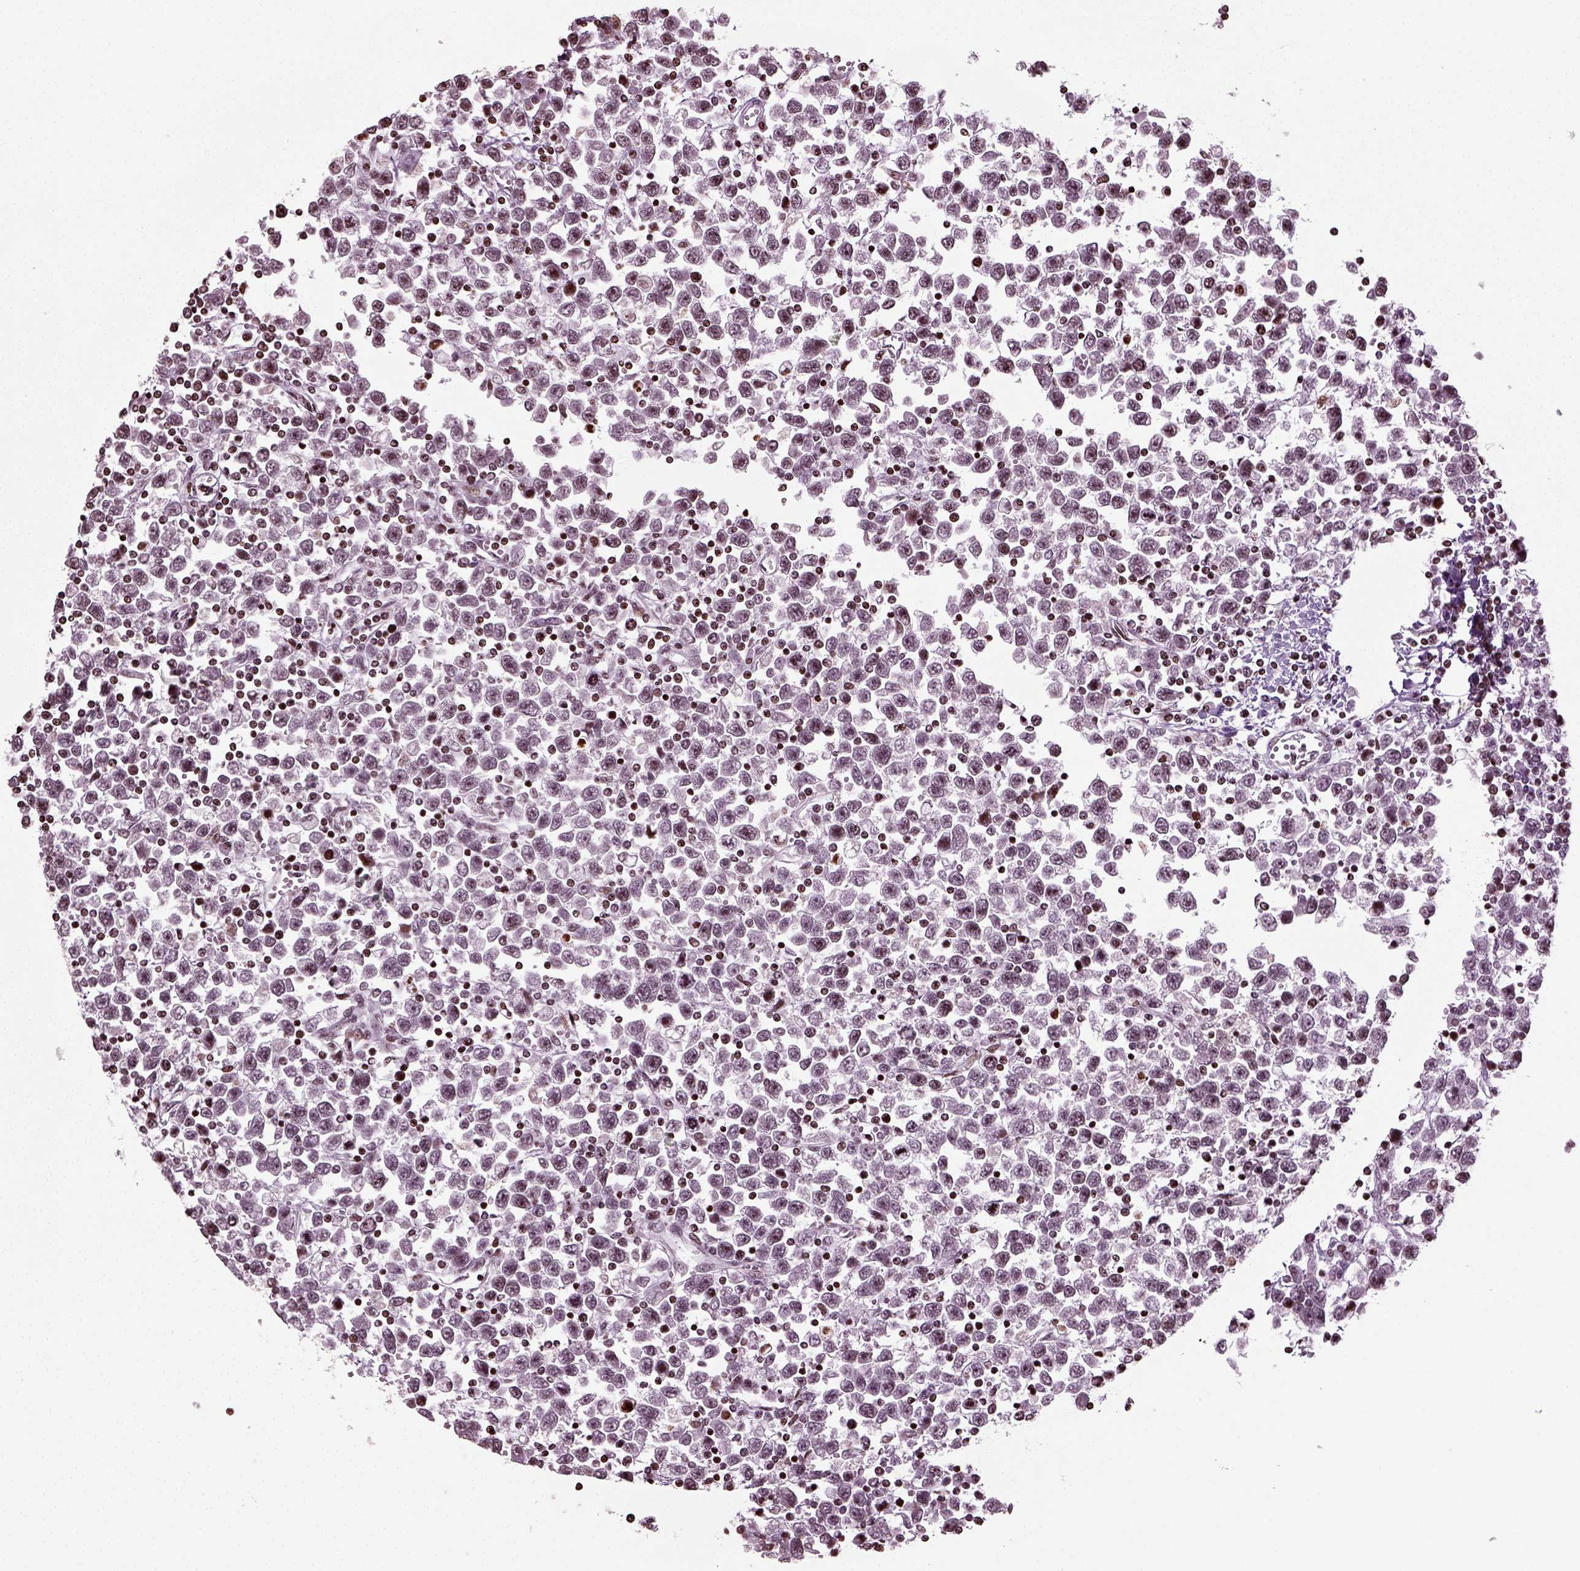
{"staining": {"intensity": "negative", "quantity": "none", "location": "none"}, "tissue": "testis cancer", "cell_type": "Tumor cells", "image_type": "cancer", "snomed": [{"axis": "morphology", "description": "Seminoma, NOS"}, {"axis": "topography", "description": "Testis"}], "caption": "Tumor cells are negative for brown protein staining in testis cancer.", "gene": "HEYL", "patient": {"sex": "male", "age": 34}}